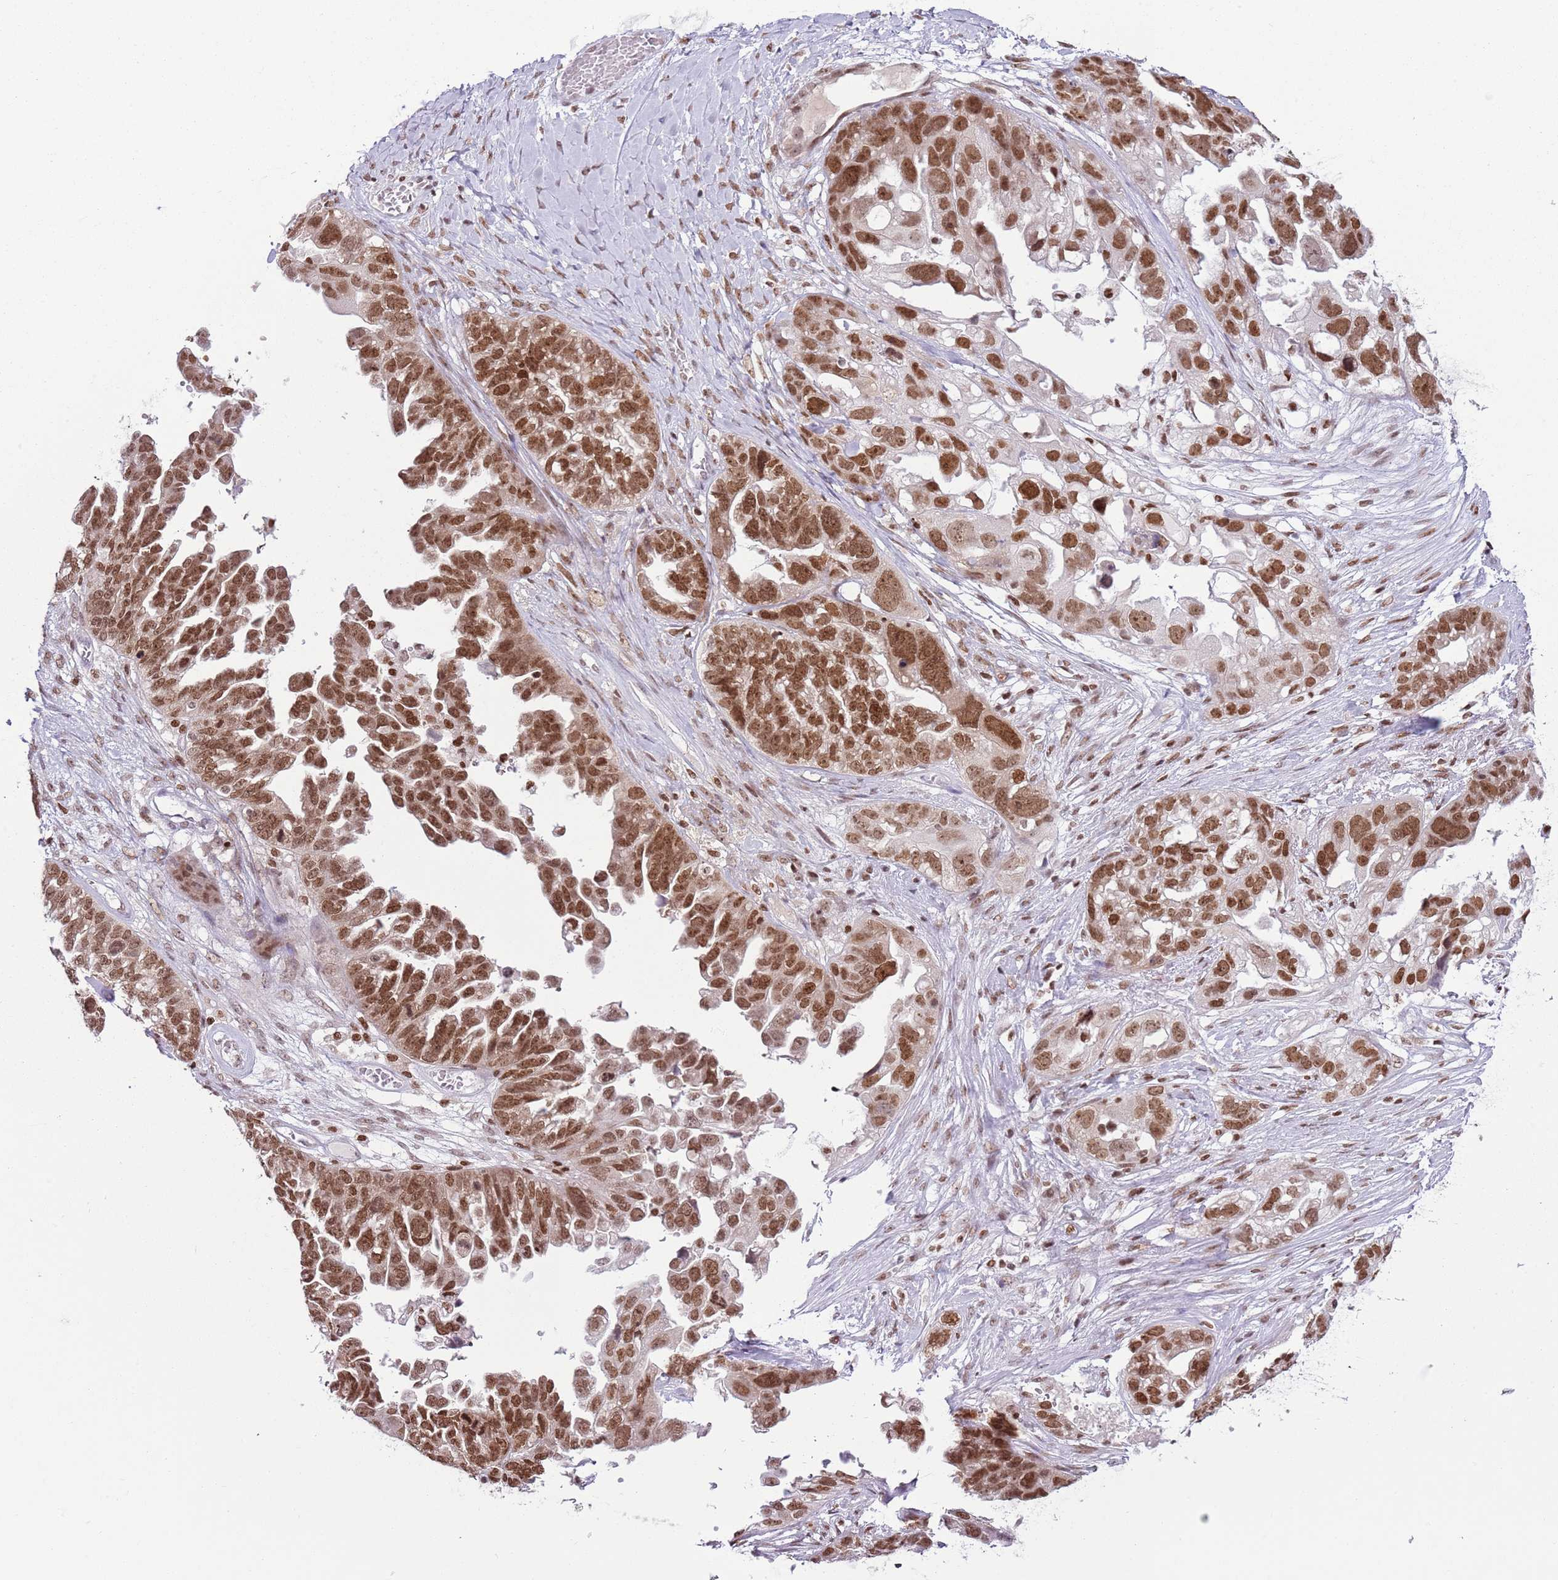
{"staining": {"intensity": "moderate", "quantity": ">75%", "location": "nuclear"}, "tissue": "ovarian cancer", "cell_type": "Tumor cells", "image_type": "cancer", "snomed": [{"axis": "morphology", "description": "Cystadenocarcinoma, serous, NOS"}, {"axis": "topography", "description": "Ovary"}], "caption": "An image of human ovarian cancer stained for a protein displays moderate nuclear brown staining in tumor cells.", "gene": "SELENOH", "patient": {"sex": "female", "age": 79}}